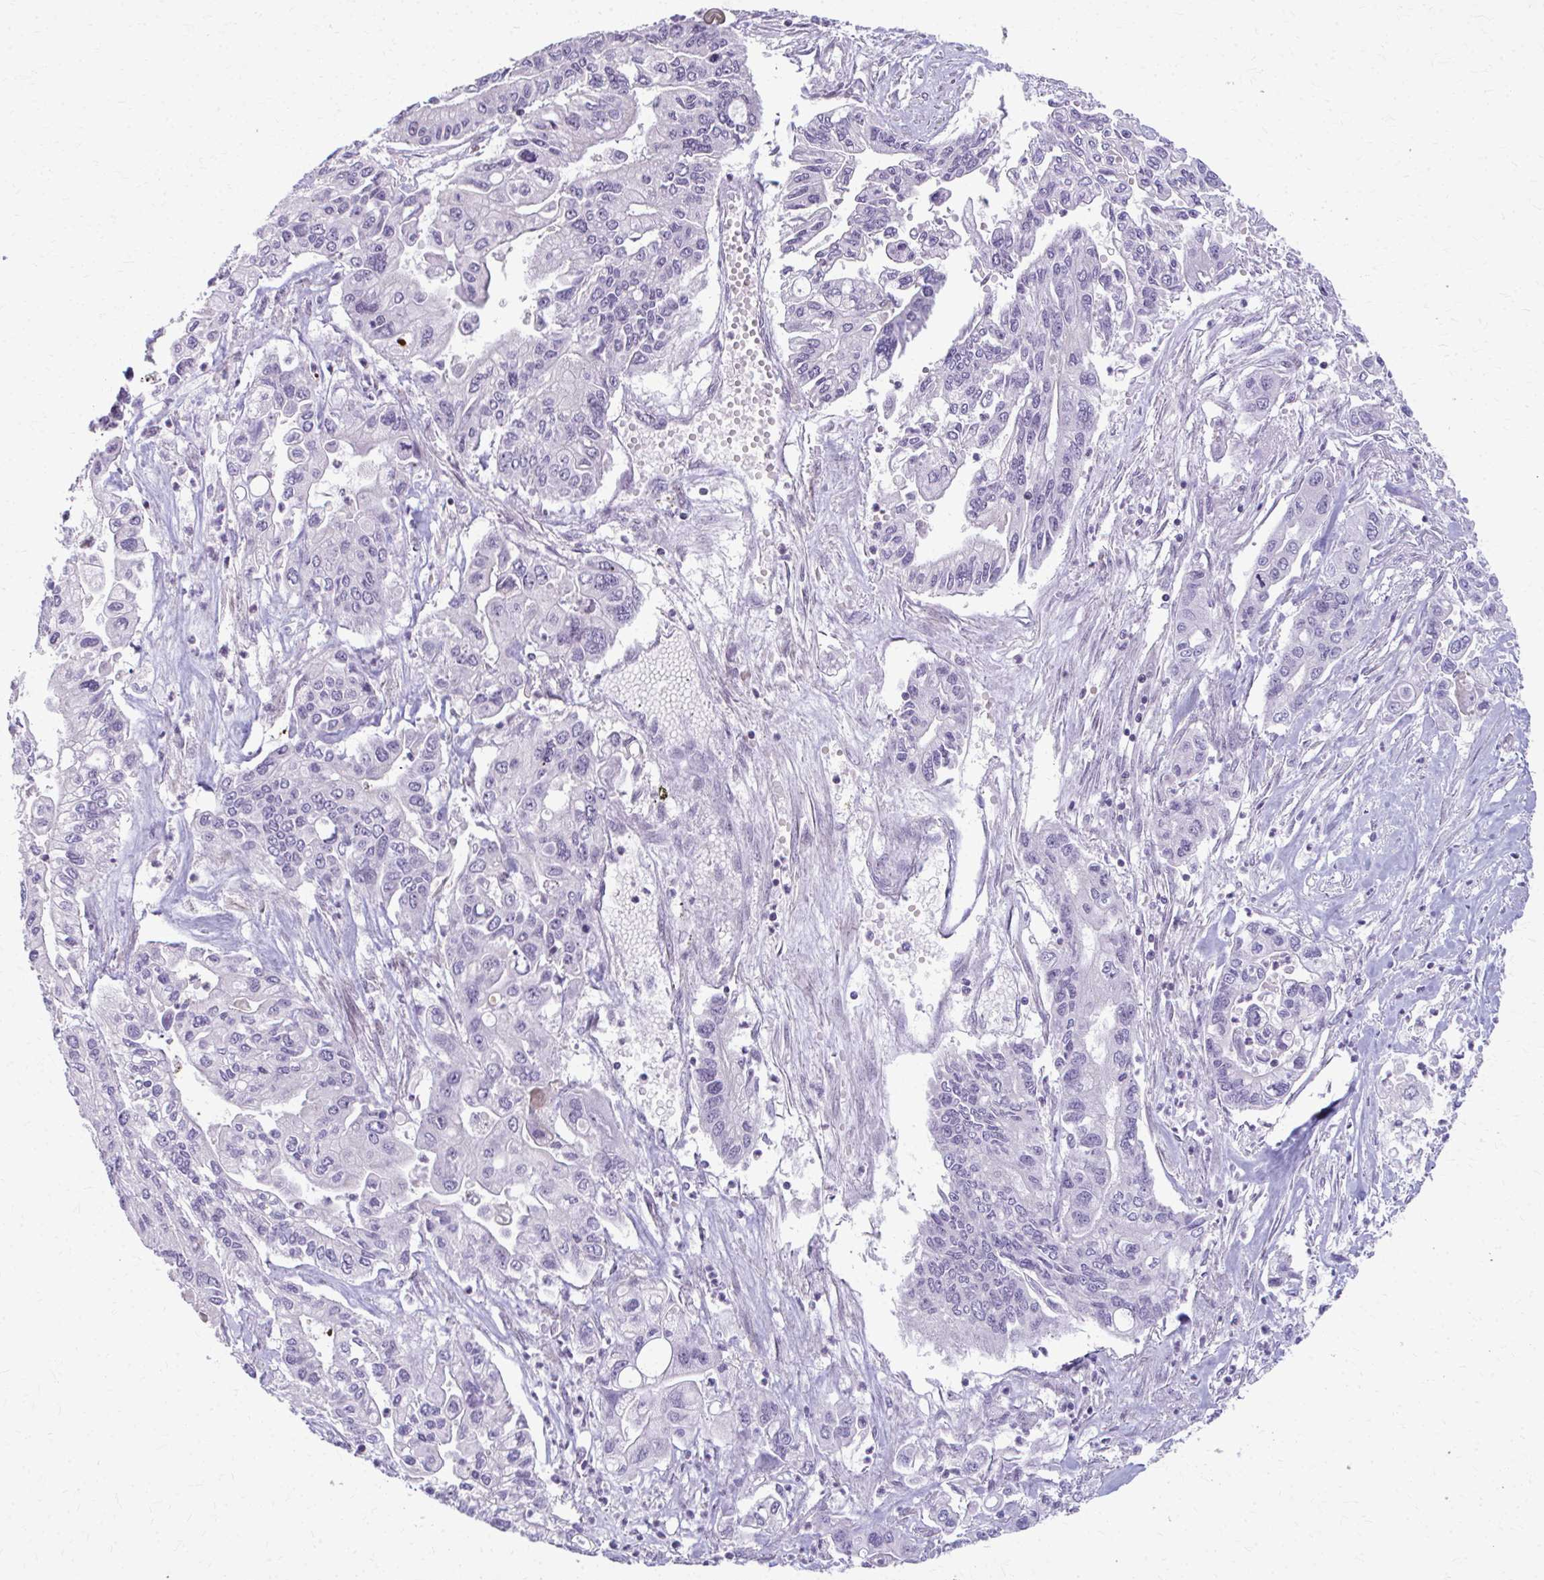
{"staining": {"intensity": "negative", "quantity": "none", "location": "none"}, "tissue": "pancreatic cancer", "cell_type": "Tumor cells", "image_type": "cancer", "snomed": [{"axis": "morphology", "description": "Adenocarcinoma, NOS"}, {"axis": "topography", "description": "Pancreas"}], "caption": "This is an immunohistochemistry (IHC) micrograph of human pancreatic cancer (adenocarcinoma). There is no positivity in tumor cells.", "gene": "MAF1", "patient": {"sex": "male", "age": 62}}